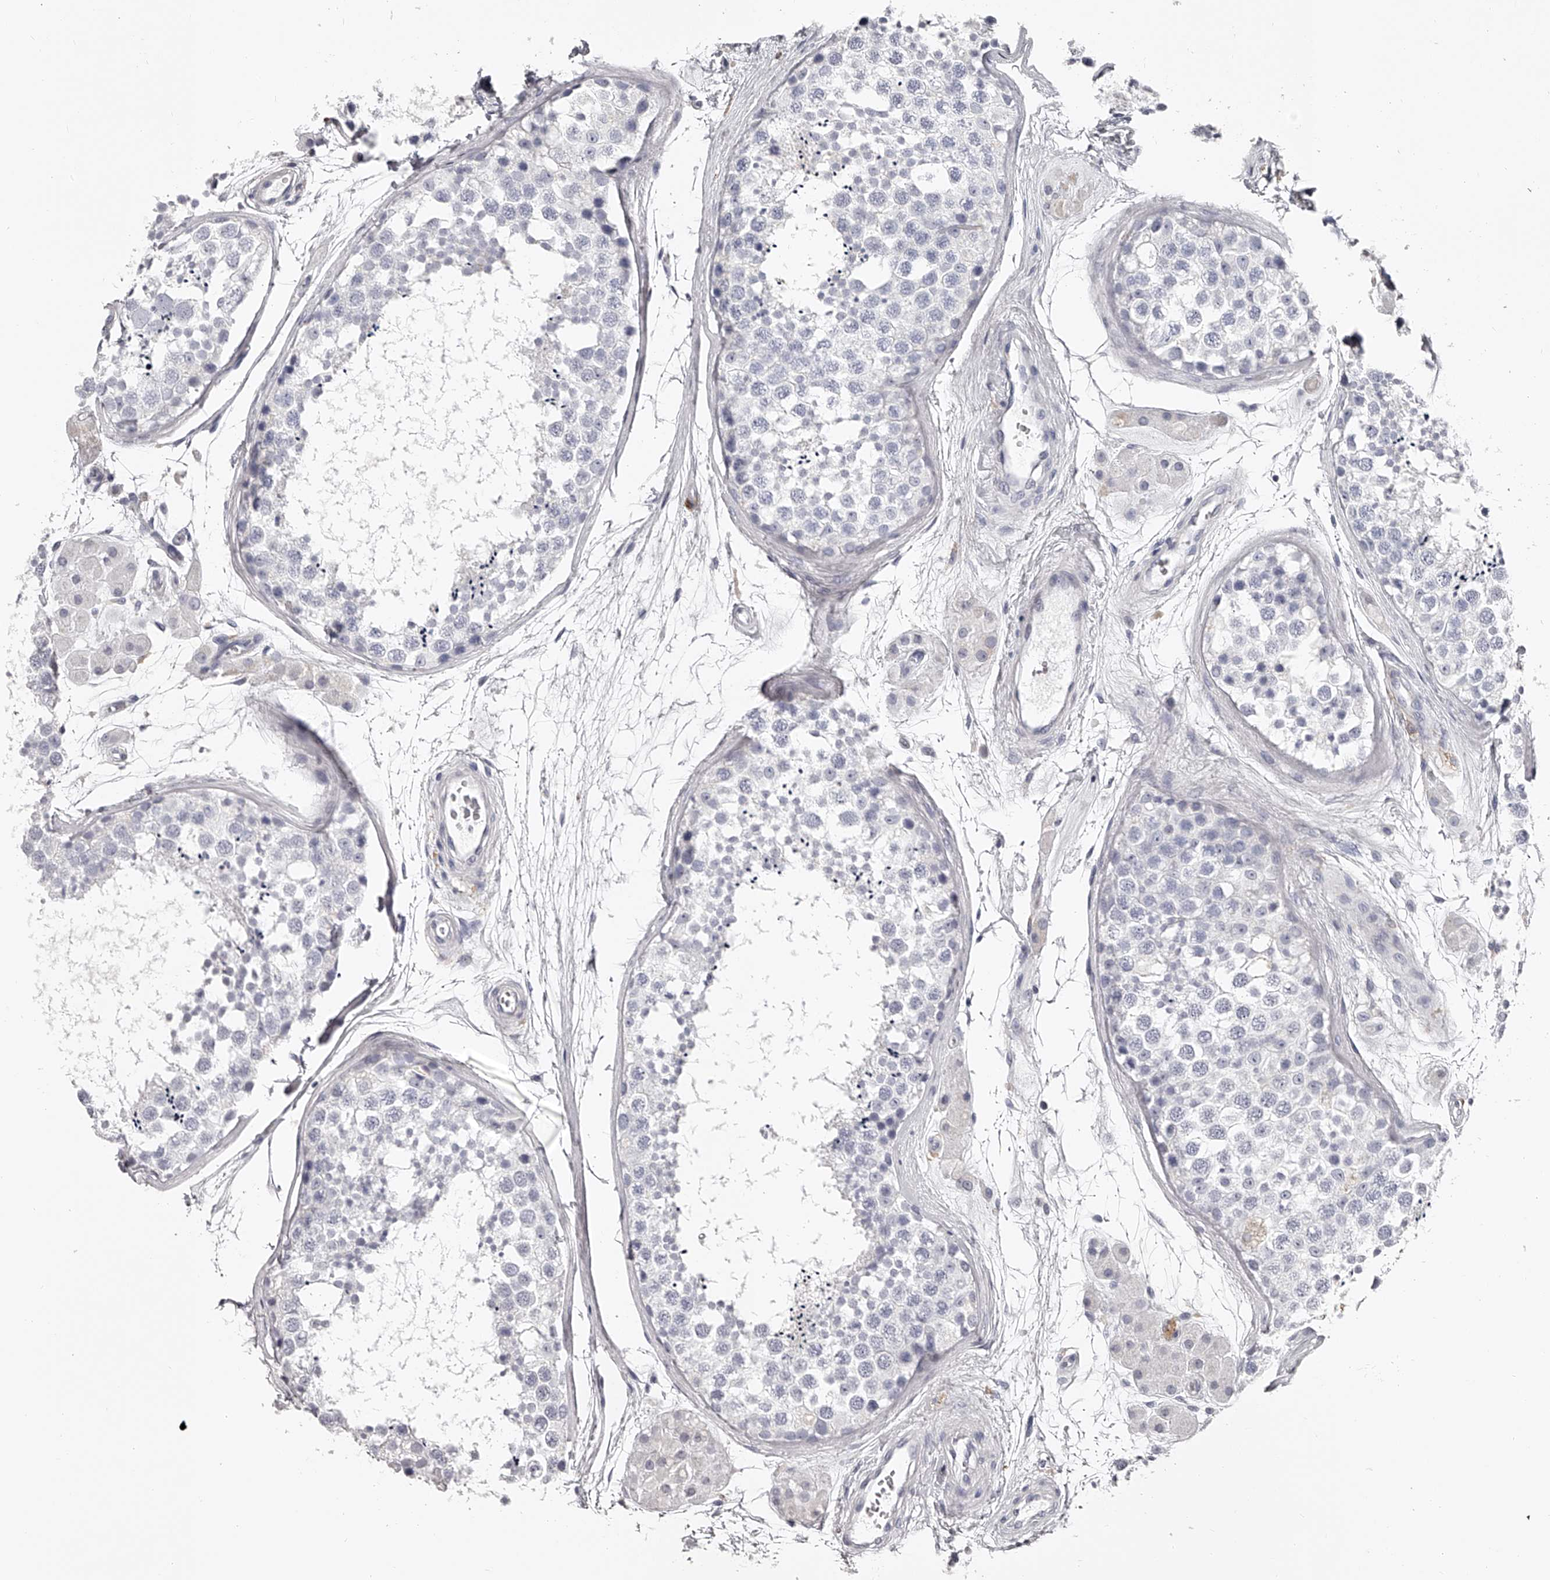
{"staining": {"intensity": "negative", "quantity": "none", "location": "none"}, "tissue": "testis", "cell_type": "Cells in seminiferous ducts", "image_type": "normal", "snomed": [{"axis": "morphology", "description": "Normal tissue, NOS"}, {"axis": "topography", "description": "Testis"}], "caption": "IHC of benign human testis reveals no staining in cells in seminiferous ducts.", "gene": "PACSIN1", "patient": {"sex": "male", "age": 56}}